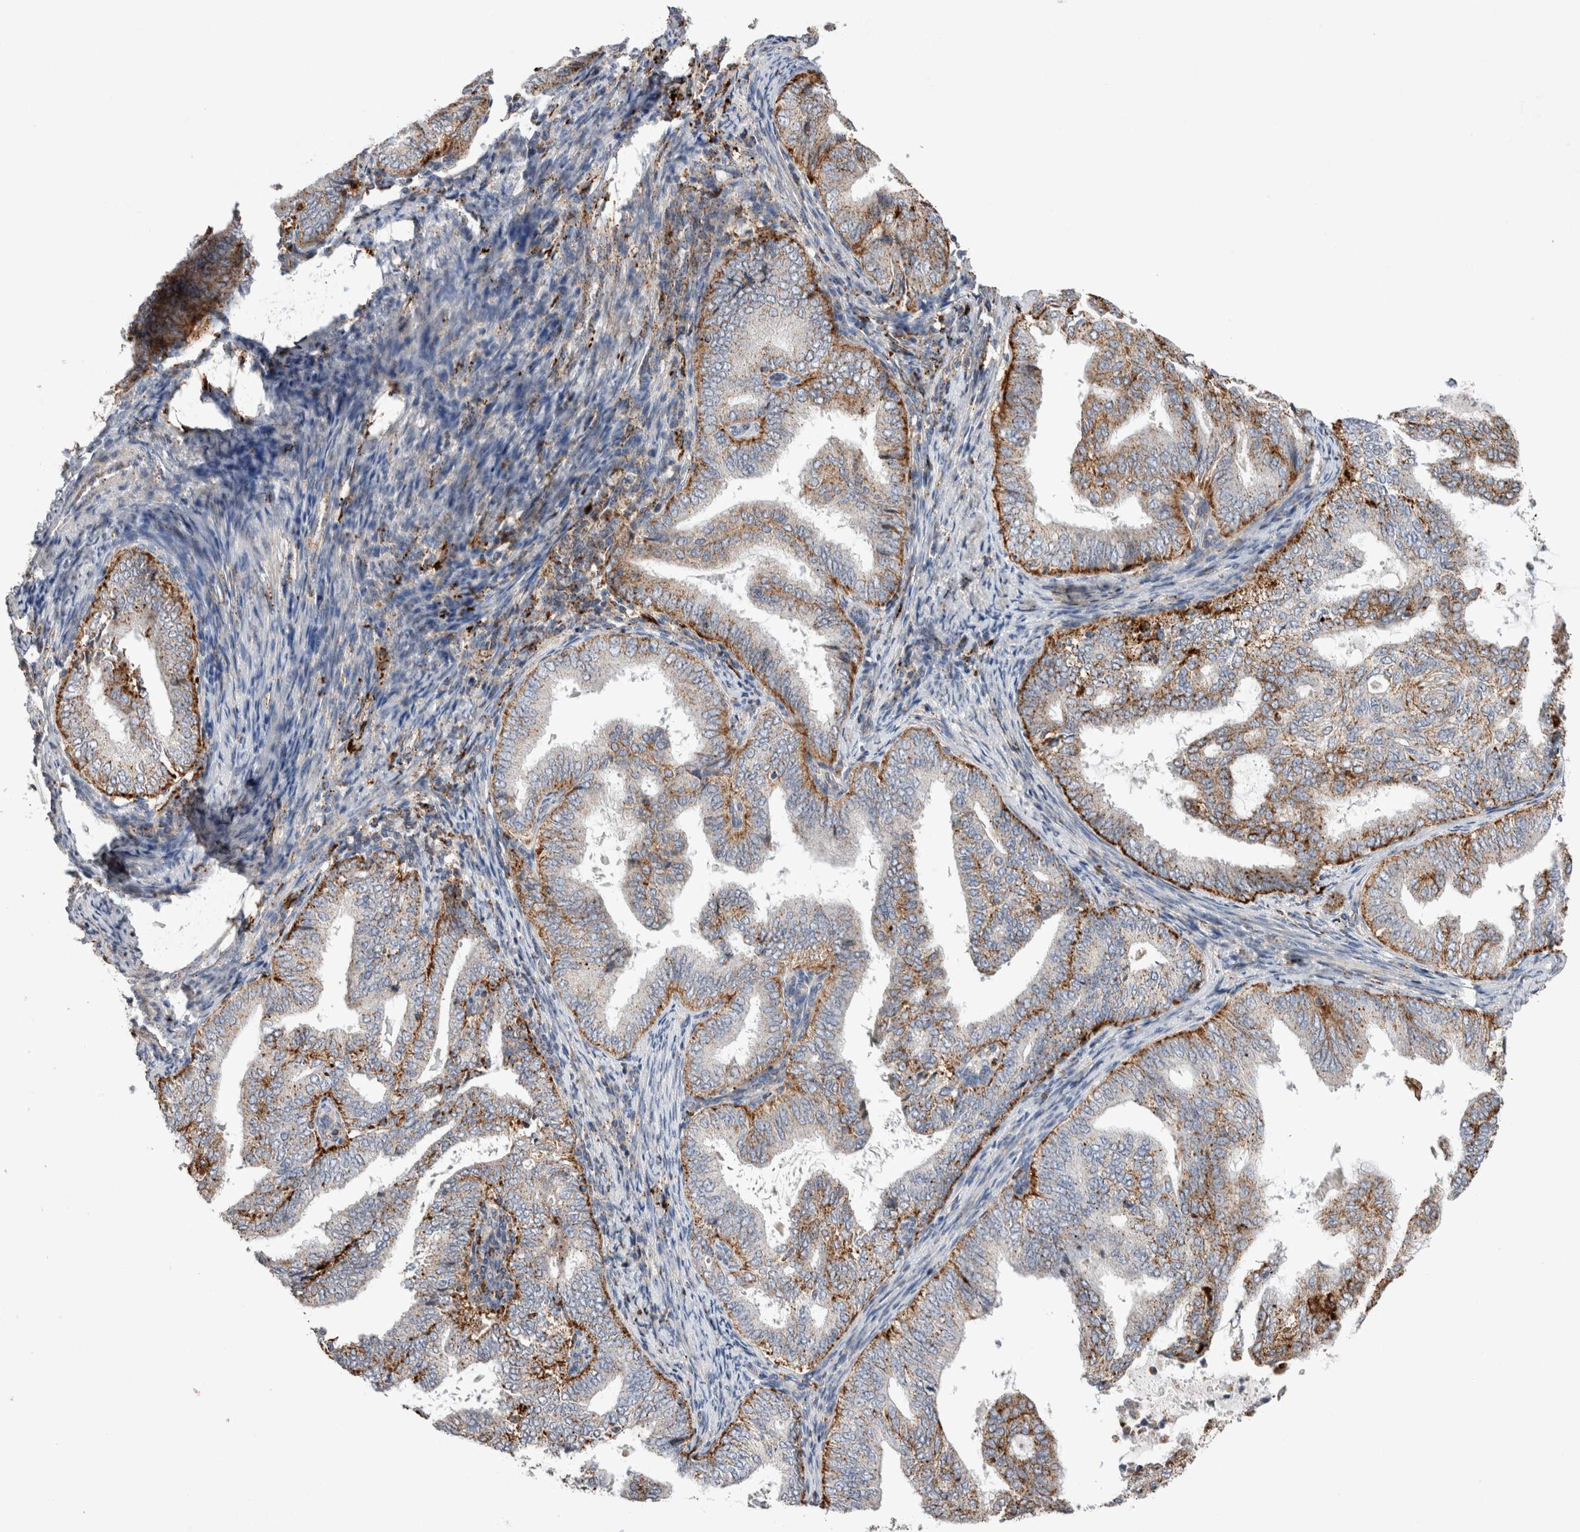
{"staining": {"intensity": "strong", "quantity": ">75%", "location": "cytoplasmic/membranous"}, "tissue": "endometrial cancer", "cell_type": "Tumor cells", "image_type": "cancer", "snomed": [{"axis": "morphology", "description": "Adenocarcinoma, NOS"}, {"axis": "topography", "description": "Endometrium"}], "caption": "High-power microscopy captured an IHC micrograph of endometrial cancer (adenocarcinoma), revealing strong cytoplasmic/membranous positivity in about >75% of tumor cells. (DAB = brown stain, brightfield microscopy at high magnification).", "gene": "CTSA", "patient": {"sex": "female", "age": 58}}